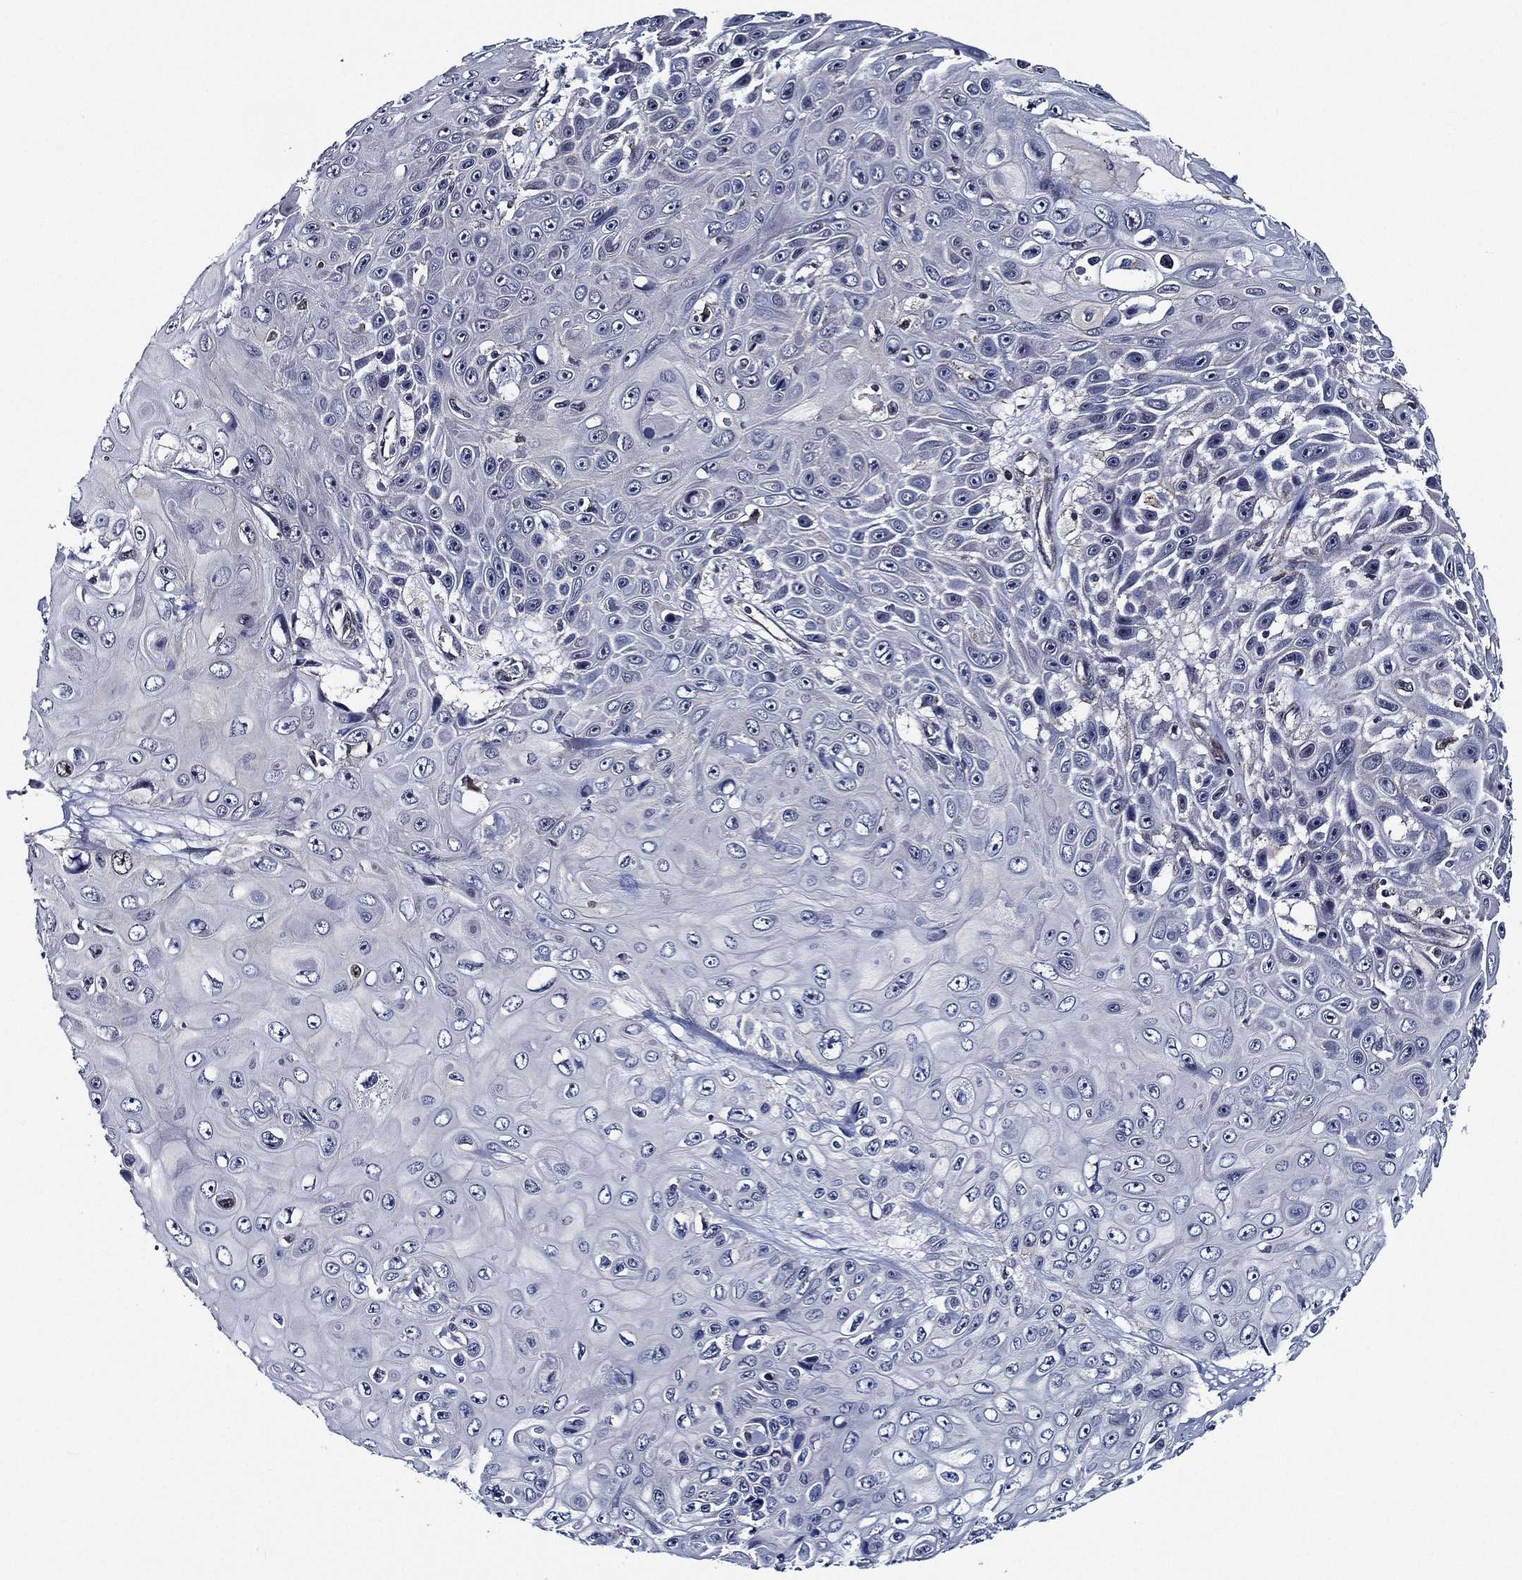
{"staining": {"intensity": "negative", "quantity": "none", "location": "none"}, "tissue": "skin cancer", "cell_type": "Tumor cells", "image_type": "cancer", "snomed": [{"axis": "morphology", "description": "Squamous cell carcinoma, NOS"}, {"axis": "topography", "description": "Skin"}], "caption": "Tumor cells are negative for brown protein staining in squamous cell carcinoma (skin).", "gene": "KIF20B", "patient": {"sex": "male", "age": 82}}